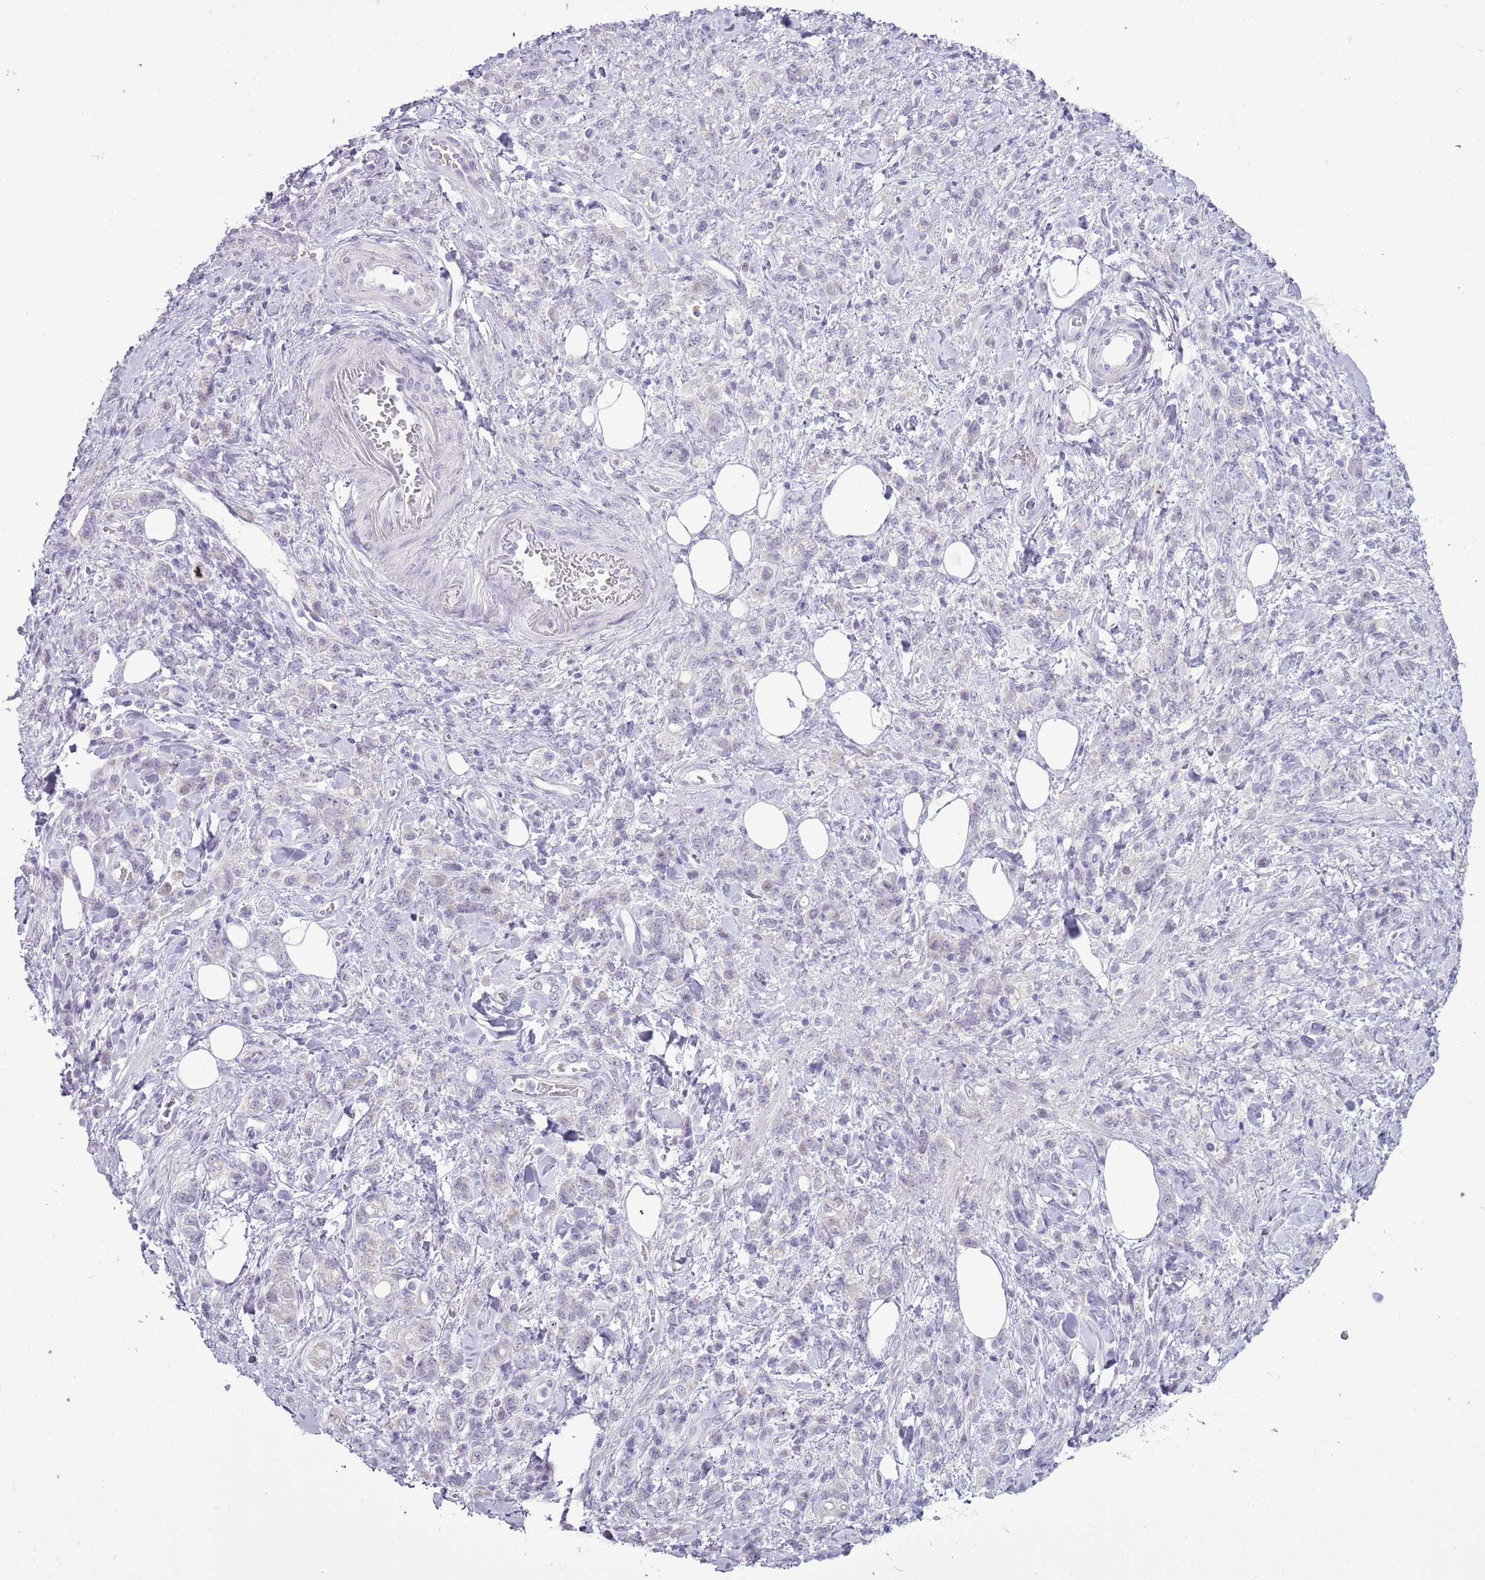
{"staining": {"intensity": "negative", "quantity": "none", "location": "none"}, "tissue": "stomach cancer", "cell_type": "Tumor cells", "image_type": "cancer", "snomed": [{"axis": "morphology", "description": "Adenocarcinoma, NOS"}, {"axis": "topography", "description": "Stomach"}], "caption": "Photomicrograph shows no protein expression in tumor cells of stomach adenocarcinoma tissue.", "gene": "RPL3L", "patient": {"sex": "male", "age": 77}}